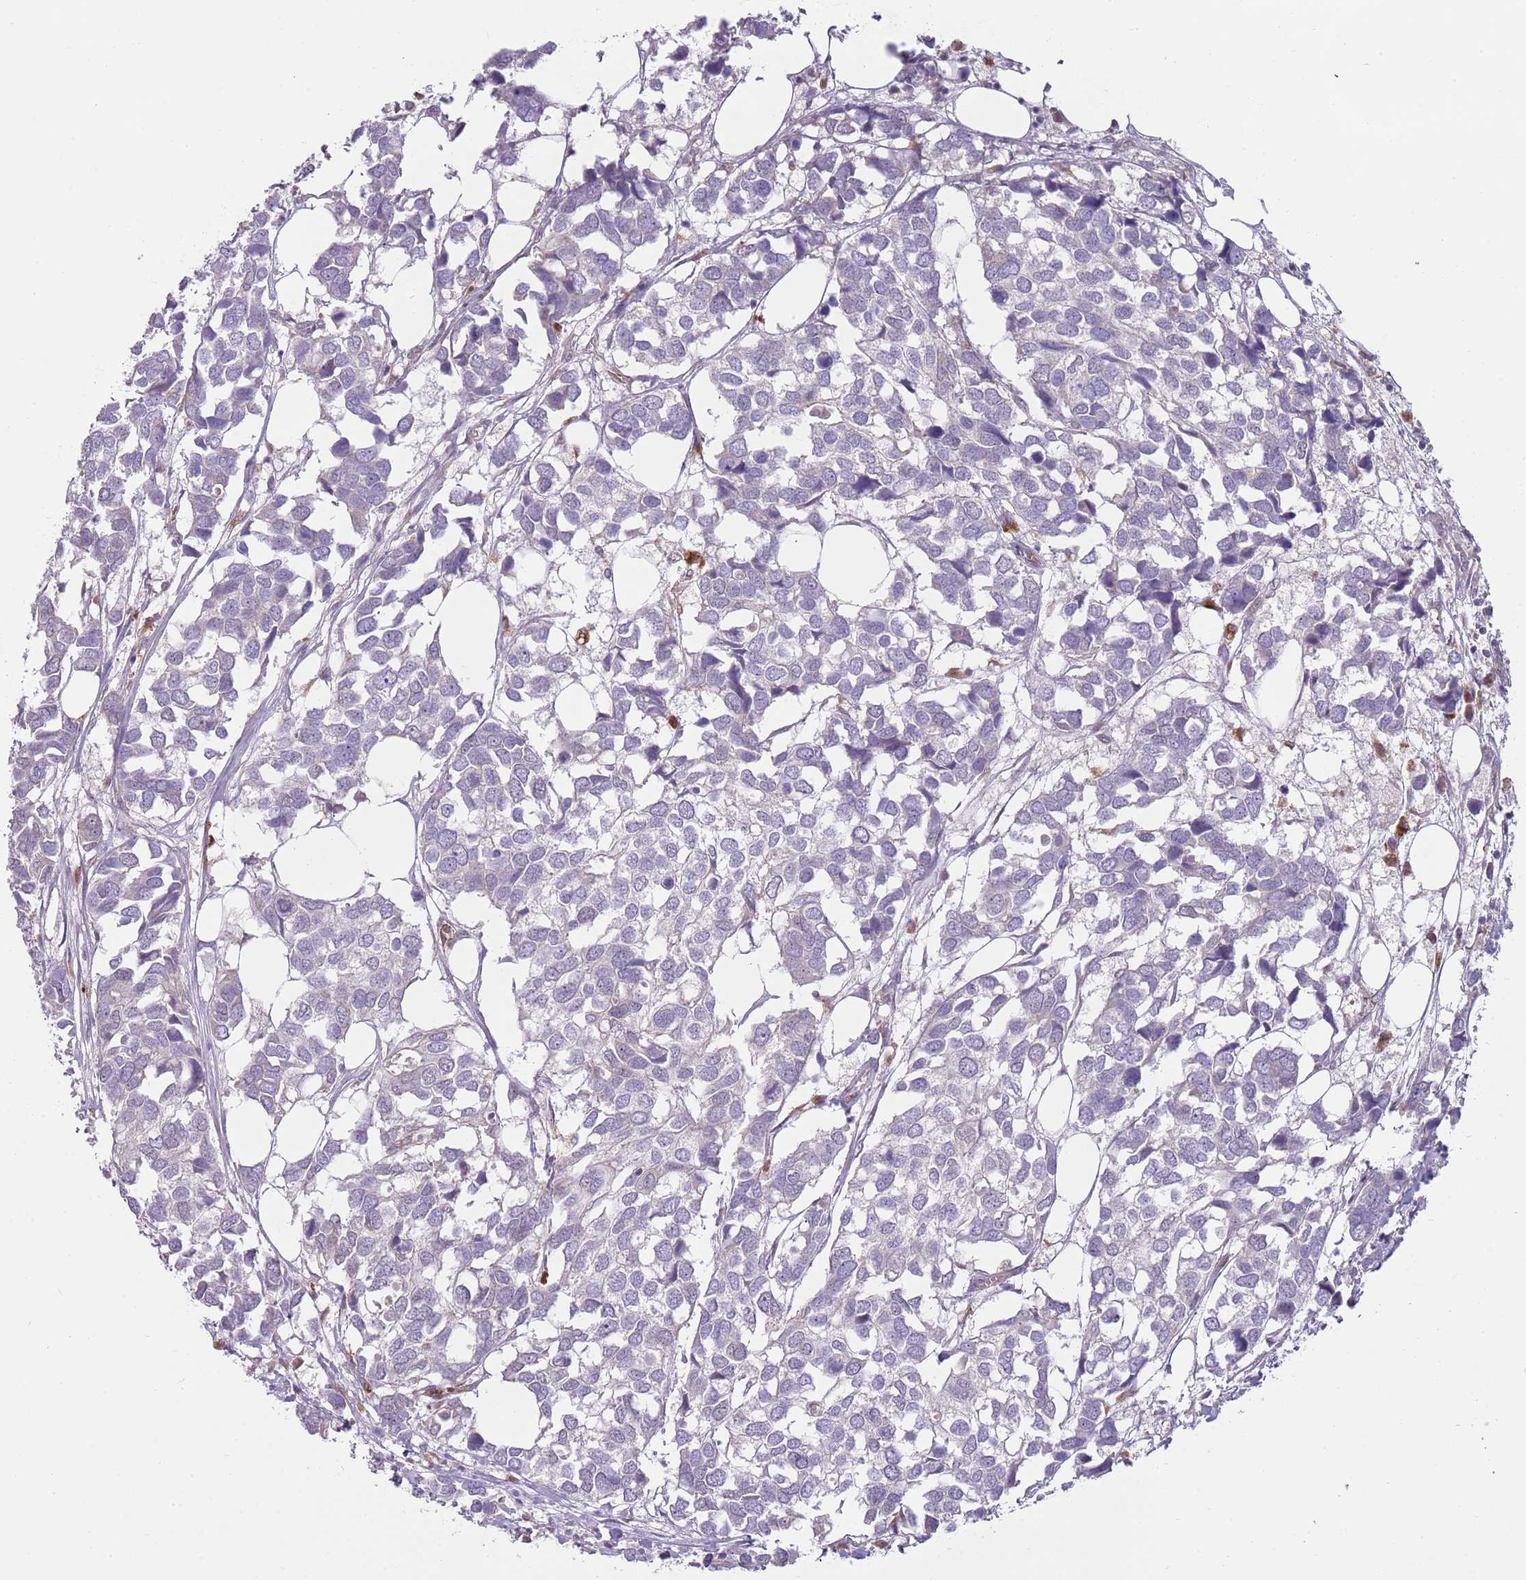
{"staining": {"intensity": "negative", "quantity": "none", "location": "none"}, "tissue": "breast cancer", "cell_type": "Tumor cells", "image_type": "cancer", "snomed": [{"axis": "morphology", "description": "Duct carcinoma"}, {"axis": "topography", "description": "Breast"}], "caption": "The photomicrograph reveals no staining of tumor cells in breast cancer. (DAB IHC visualized using brightfield microscopy, high magnification).", "gene": "SKOR2", "patient": {"sex": "female", "age": 83}}